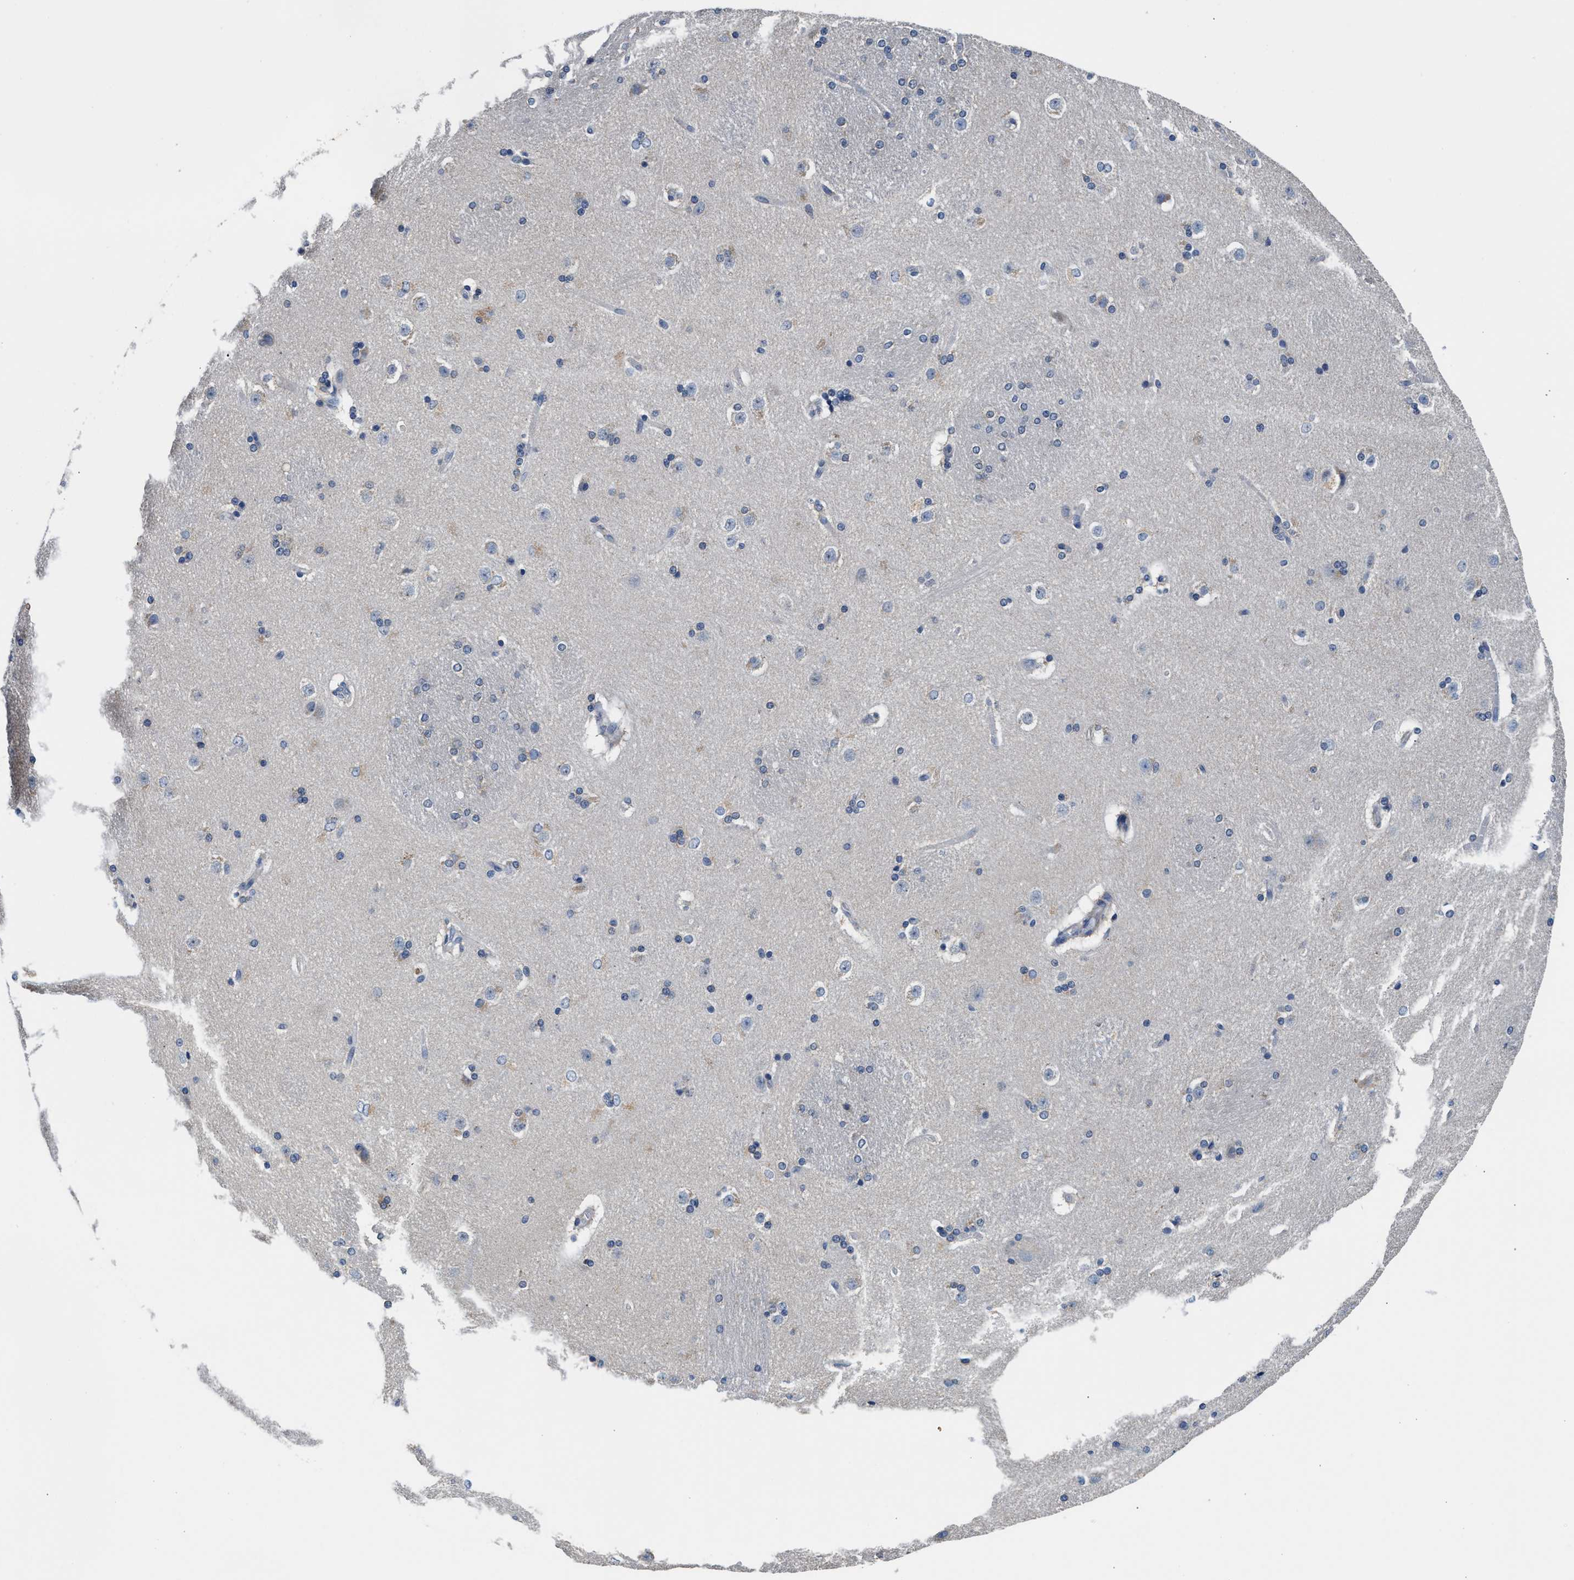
{"staining": {"intensity": "negative", "quantity": "none", "location": "none"}, "tissue": "caudate", "cell_type": "Glial cells", "image_type": "normal", "snomed": [{"axis": "morphology", "description": "Normal tissue, NOS"}, {"axis": "topography", "description": "Lateral ventricle wall"}], "caption": "A micrograph of human caudate is negative for staining in glial cells. The staining is performed using DAB brown chromogen with nuclei counter-stained in using hematoxylin.", "gene": "MYH3", "patient": {"sex": "female", "age": 19}}